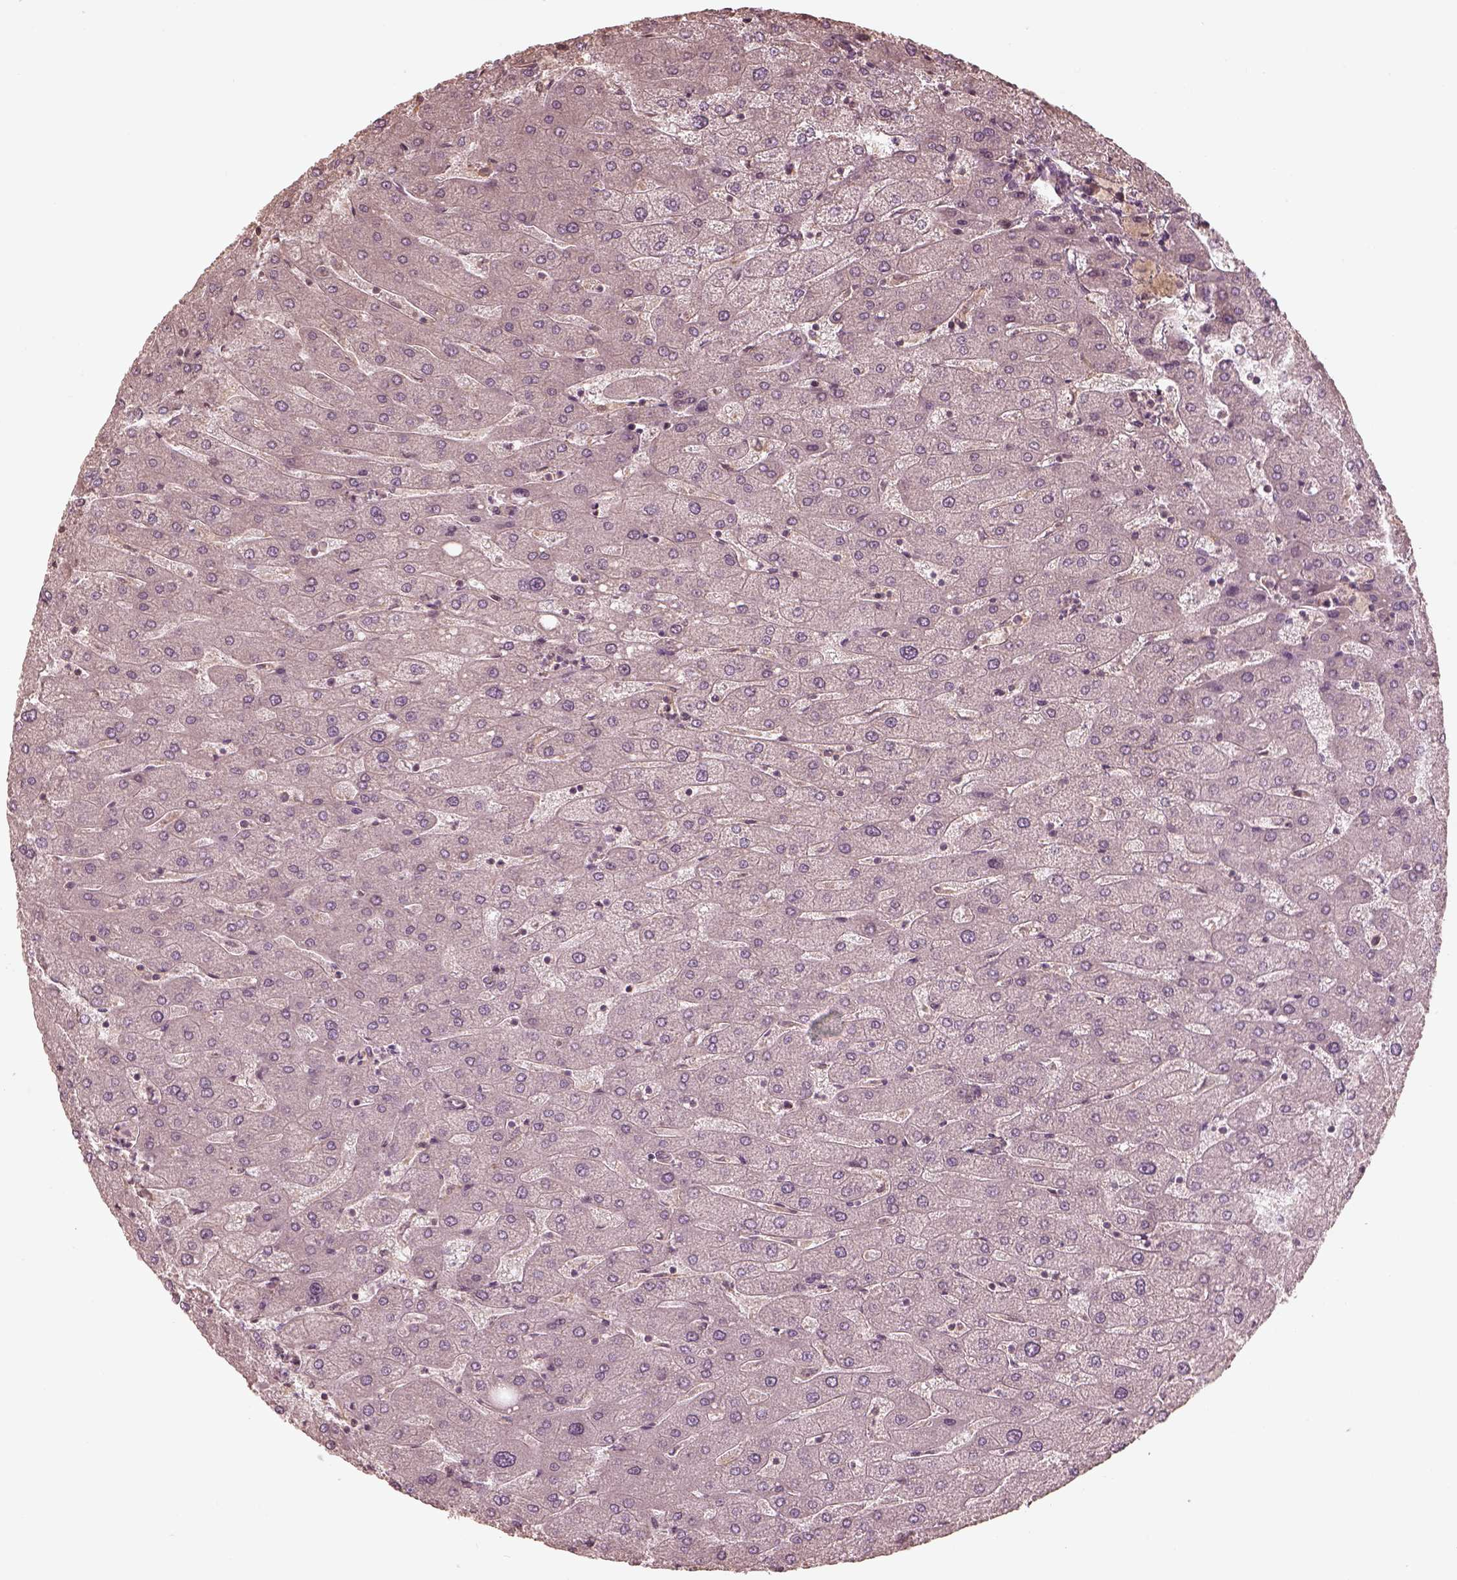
{"staining": {"intensity": "negative", "quantity": "none", "location": "none"}, "tissue": "liver", "cell_type": "Hepatocytes", "image_type": "normal", "snomed": [{"axis": "morphology", "description": "Normal tissue, NOS"}, {"axis": "topography", "description": "Liver"}], "caption": "High magnification brightfield microscopy of benign liver stained with DAB (brown) and counterstained with hematoxylin (blue): hepatocytes show no significant expression.", "gene": "KIF5C", "patient": {"sex": "male", "age": 67}}